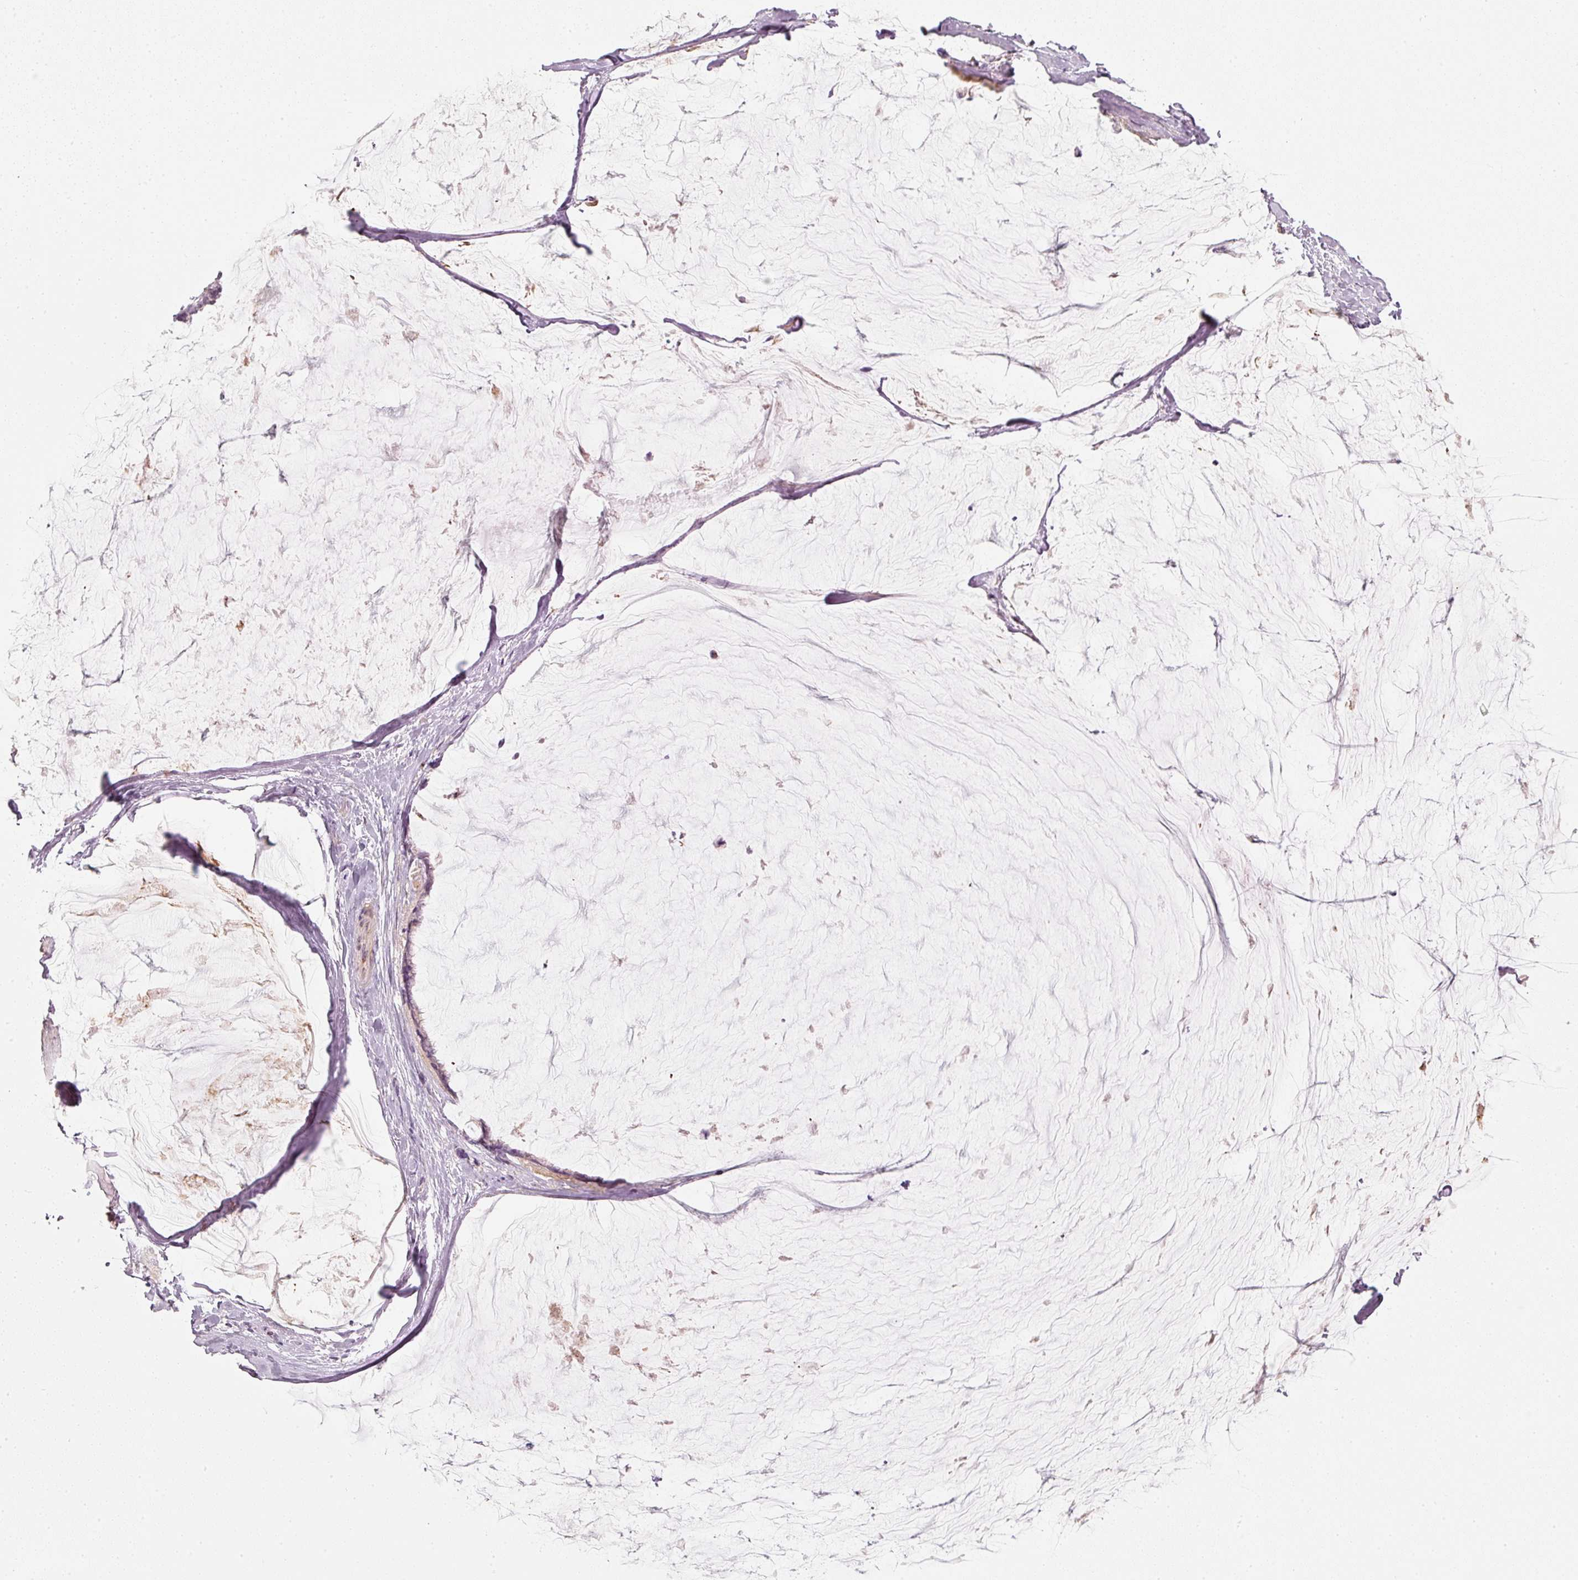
{"staining": {"intensity": "negative", "quantity": "none", "location": "none"}, "tissue": "ovarian cancer", "cell_type": "Tumor cells", "image_type": "cancer", "snomed": [{"axis": "morphology", "description": "Cystadenocarcinoma, mucinous, NOS"}, {"axis": "topography", "description": "Ovary"}], "caption": "Tumor cells are negative for protein expression in human ovarian cancer.", "gene": "VCAM1", "patient": {"sex": "female", "age": 39}}